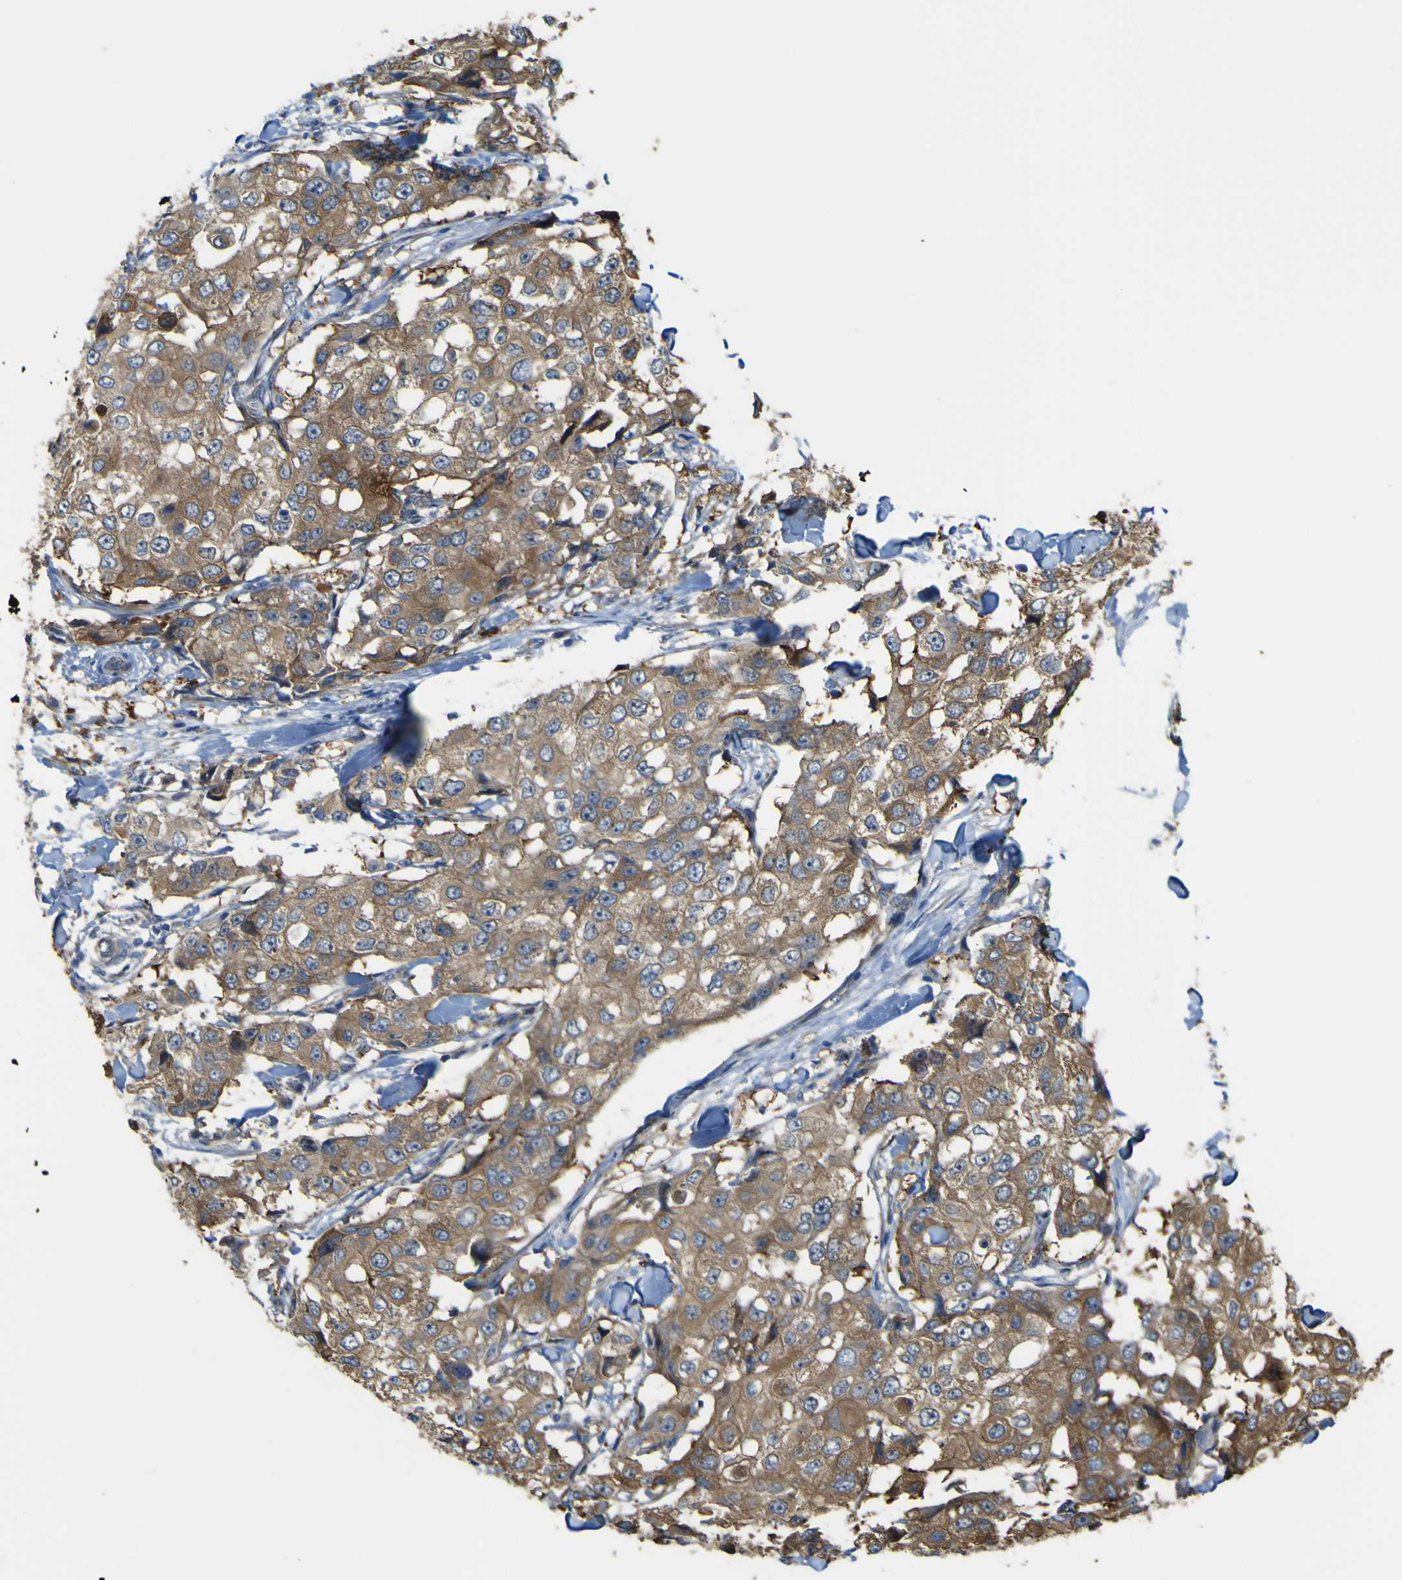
{"staining": {"intensity": "moderate", "quantity": ">75%", "location": "cytoplasmic/membranous"}, "tissue": "breast cancer", "cell_type": "Tumor cells", "image_type": "cancer", "snomed": [{"axis": "morphology", "description": "Duct carcinoma"}, {"axis": "topography", "description": "Breast"}], "caption": "There is medium levels of moderate cytoplasmic/membranous positivity in tumor cells of invasive ductal carcinoma (breast), as demonstrated by immunohistochemical staining (brown color).", "gene": "JPH1", "patient": {"sex": "female", "age": 27}}